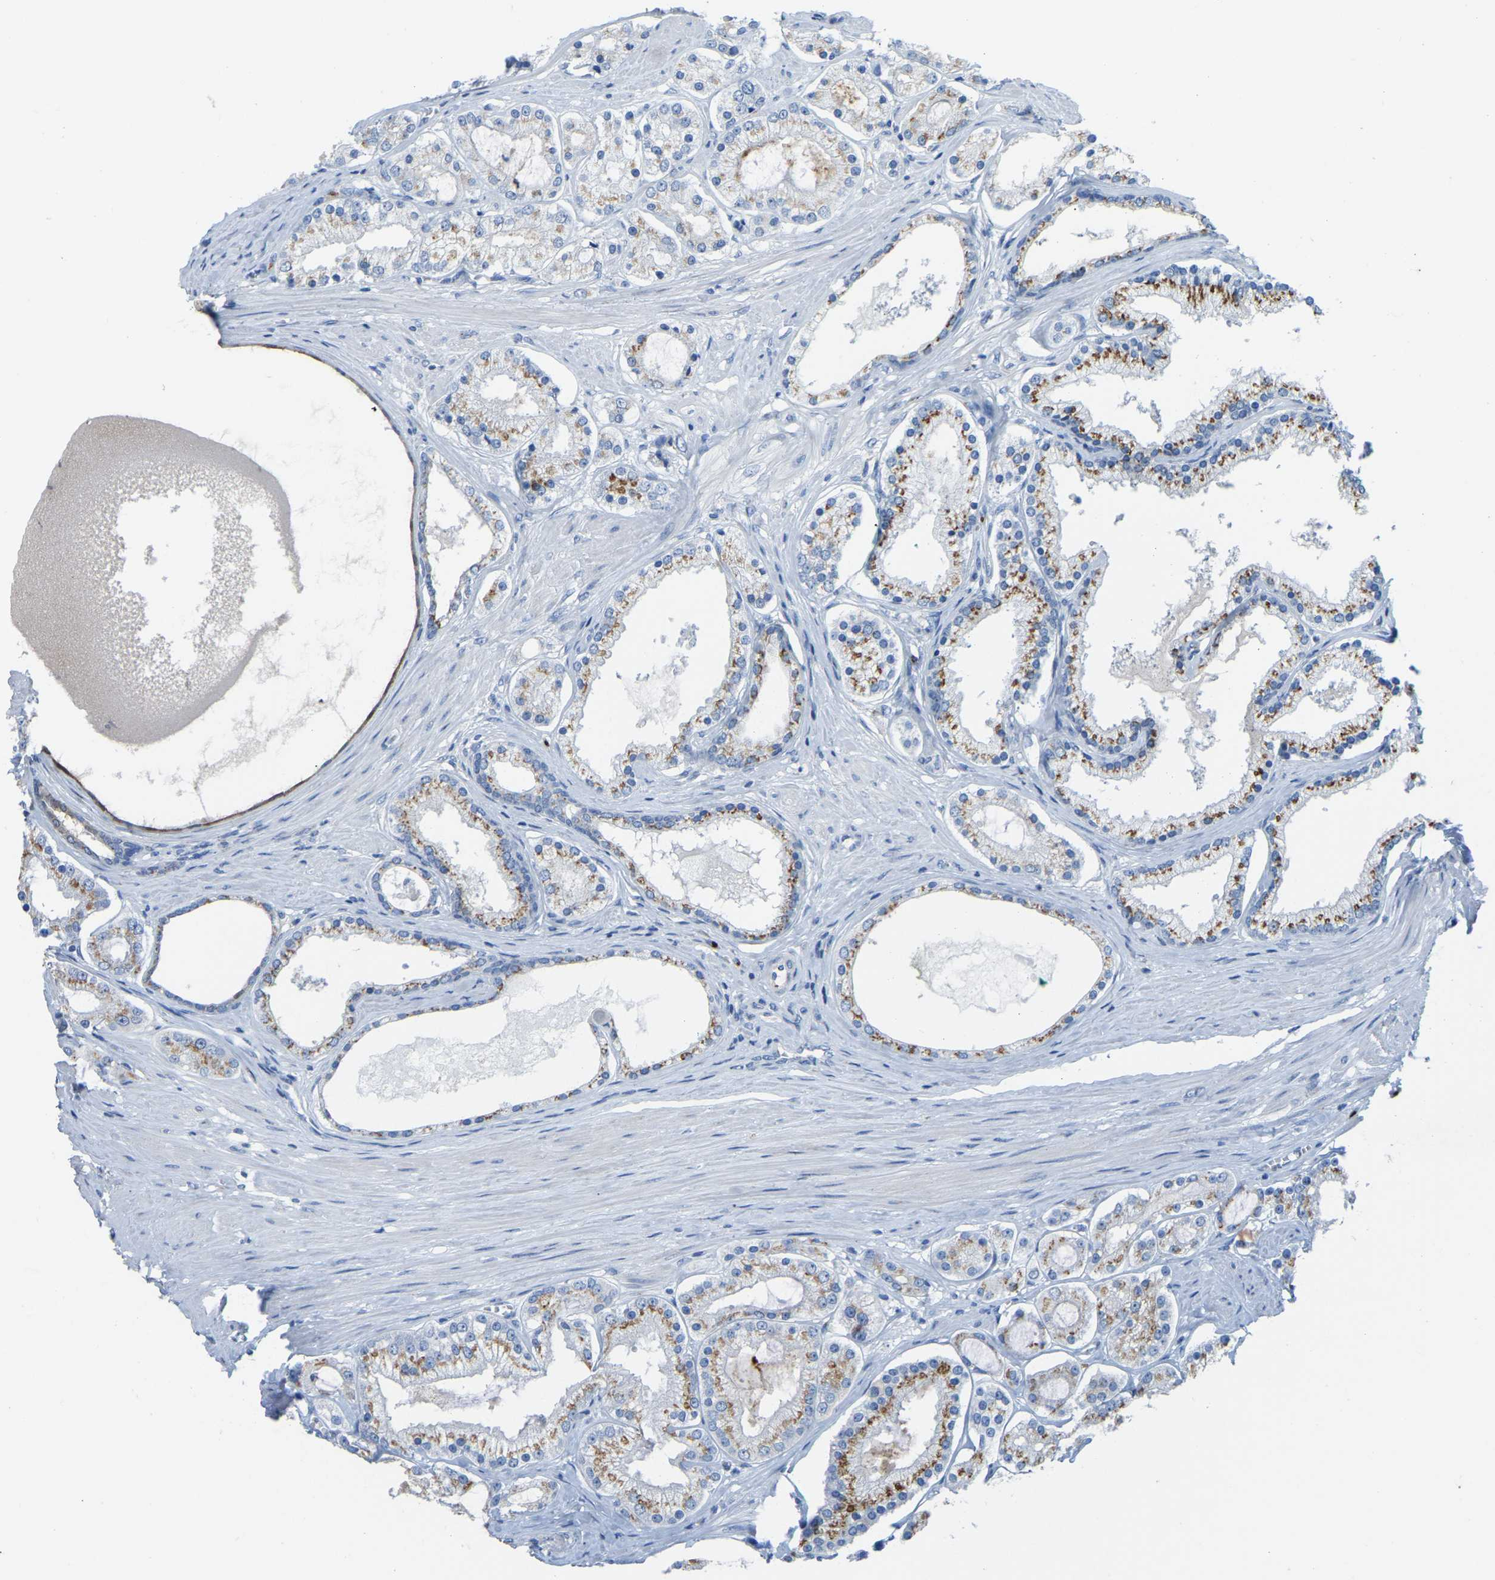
{"staining": {"intensity": "moderate", "quantity": ">75%", "location": "cytoplasmic/membranous"}, "tissue": "prostate cancer", "cell_type": "Tumor cells", "image_type": "cancer", "snomed": [{"axis": "morphology", "description": "Adenocarcinoma, High grade"}, {"axis": "topography", "description": "Prostate"}], "caption": "The immunohistochemical stain shows moderate cytoplasmic/membranous staining in tumor cells of prostate high-grade adenocarcinoma tissue. The staining is performed using DAB (3,3'-diaminobenzidine) brown chromogen to label protein expression. The nuclei are counter-stained blue using hematoxylin.", "gene": "FAM174A", "patient": {"sex": "male", "age": 66}}